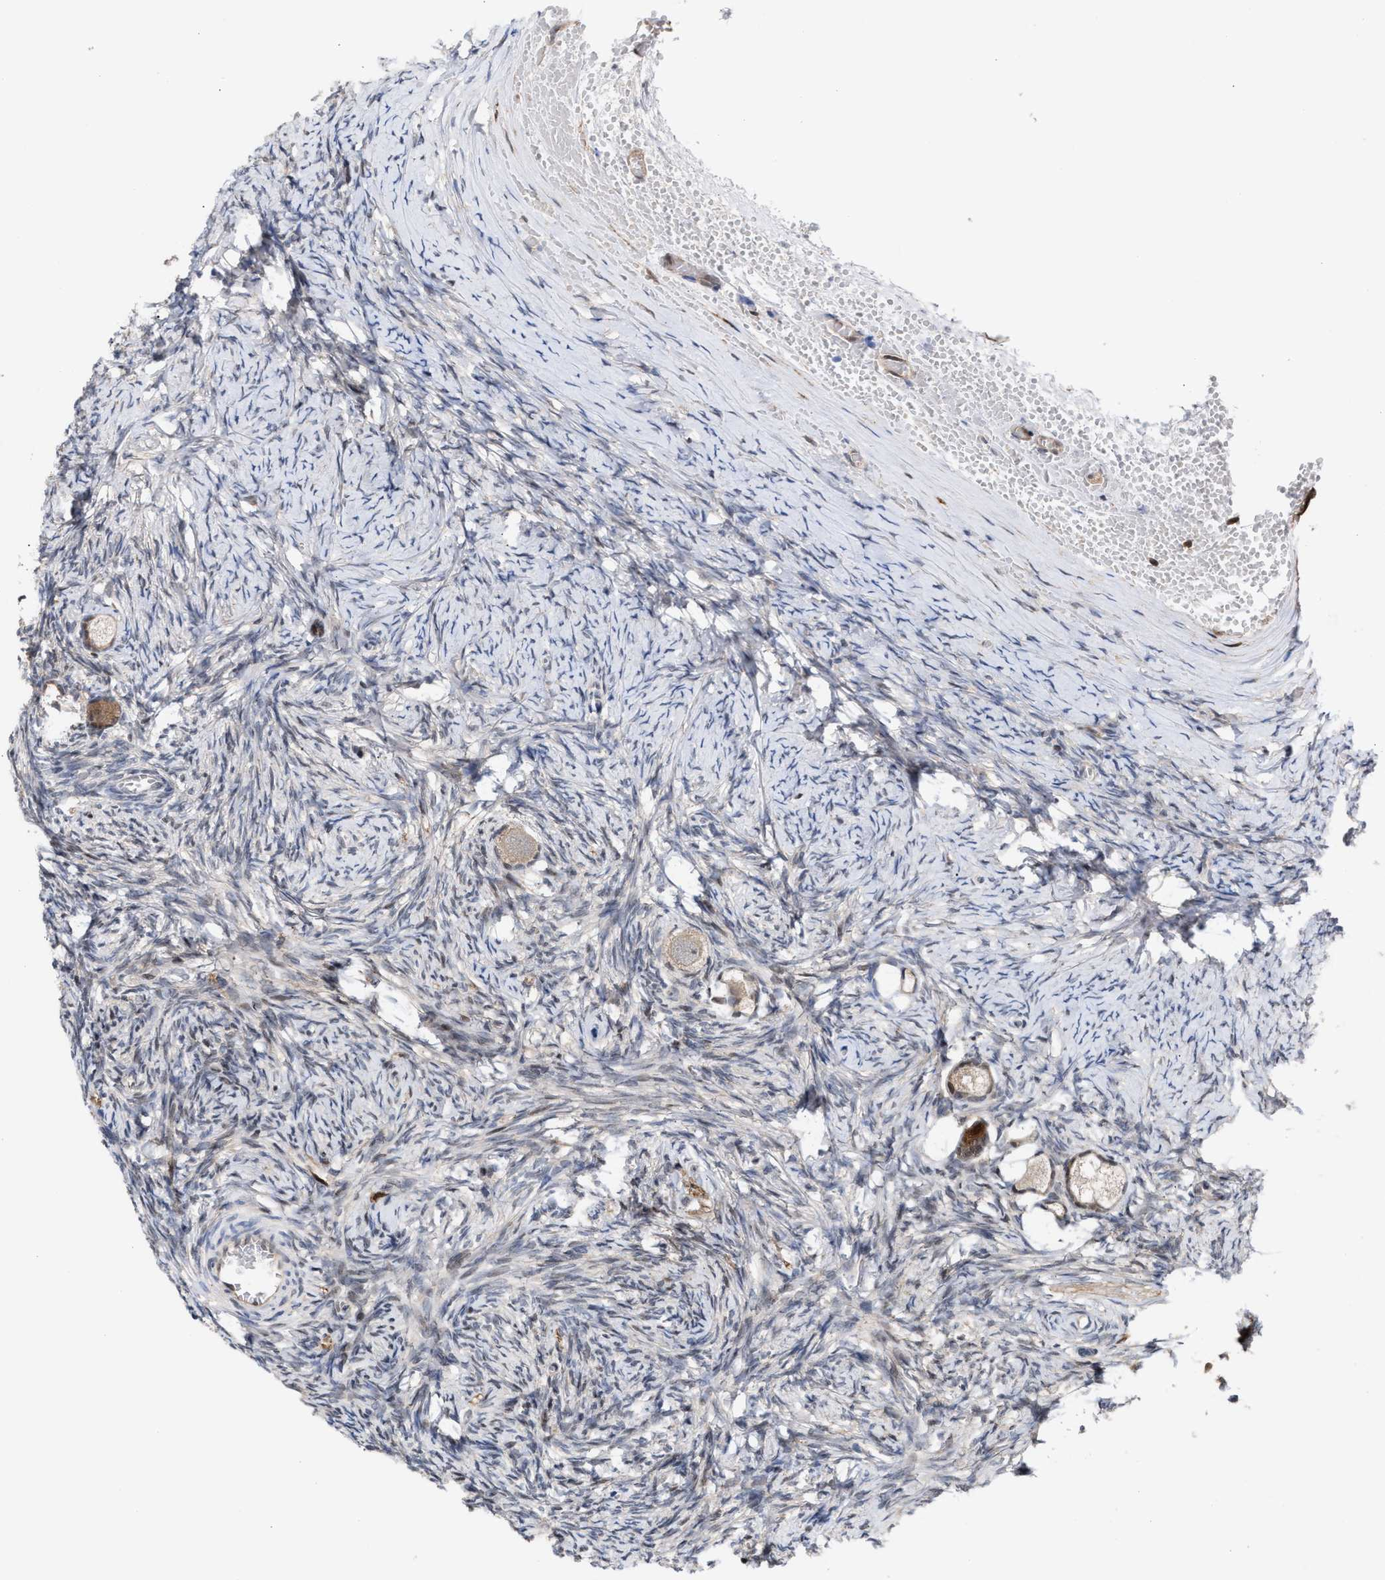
{"staining": {"intensity": "weak", "quantity": "<25%", "location": "cytoplasmic/membranous"}, "tissue": "ovary", "cell_type": "Follicle cells", "image_type": "normal", "snomed": [{"axis": "morphology", "description": "Normal tissue, NOS"}, {"axis": "topography", "description": "Ovary"}], "caption": "This is an IHC photomicrograph of benign ovary. There is no positivity in follicle cells.", "gene": "TP53I3", "patient": {"sex": "female", "age": 27}}